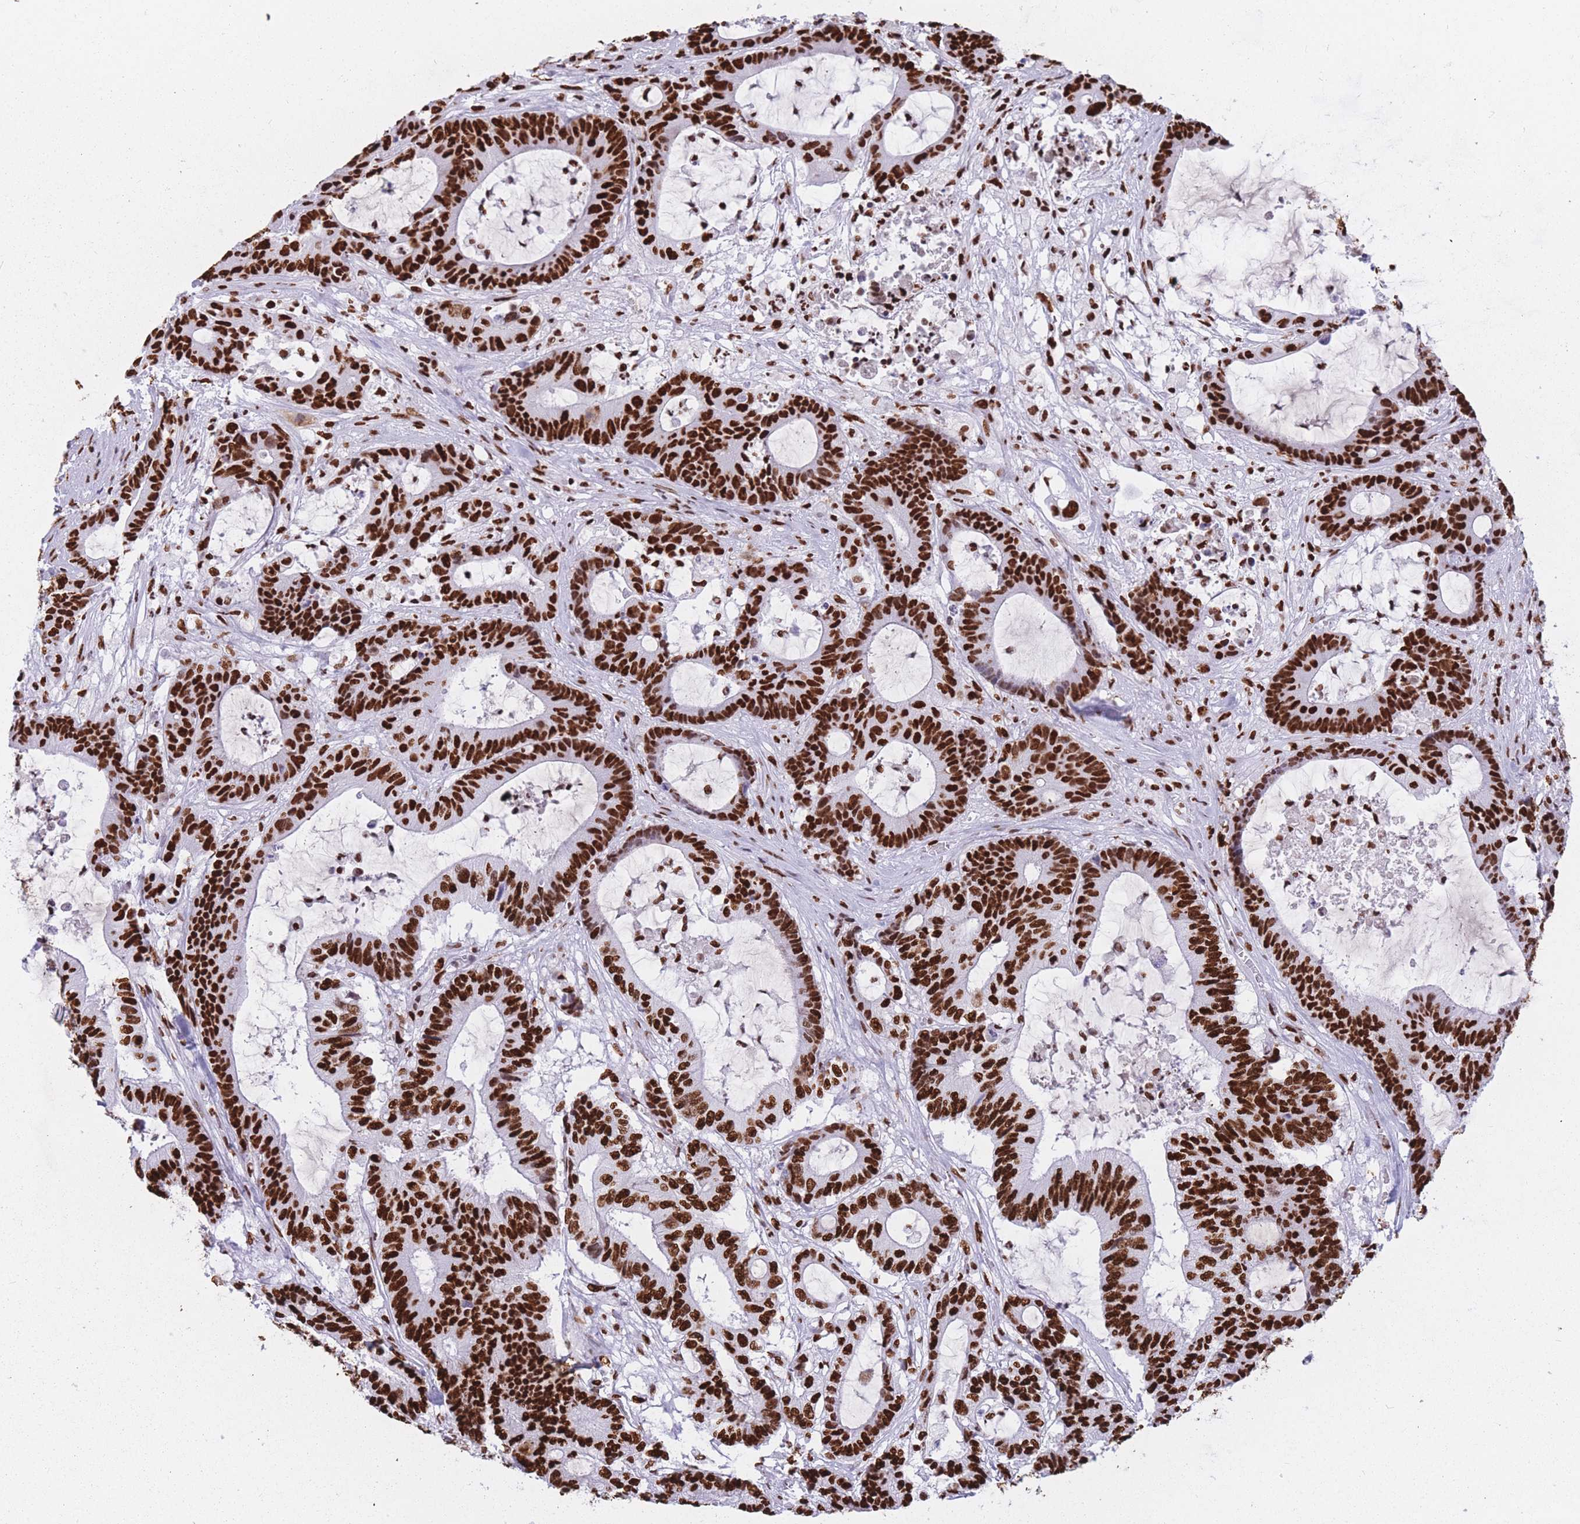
{"staining": {"intensity": "strong", "quantity": ">75%", "location": "nuclear"}, "tissue": "colorectal cancer", "cell_type": "Tumor cells", "image_type": "cancer", "snomed": [{"axis": "morphology", "description": "Adenocarcinoma, NOS"}, {"axis": "topography", "description": "Colon"}], "caption": "Protein expression analysis of human colorectal adenocarcinoma reveals strong nuclear staining in about >75% of tumor cells.", "gene": "HNRNPUL1", "patient": {"sex": "female", "age": 84}}